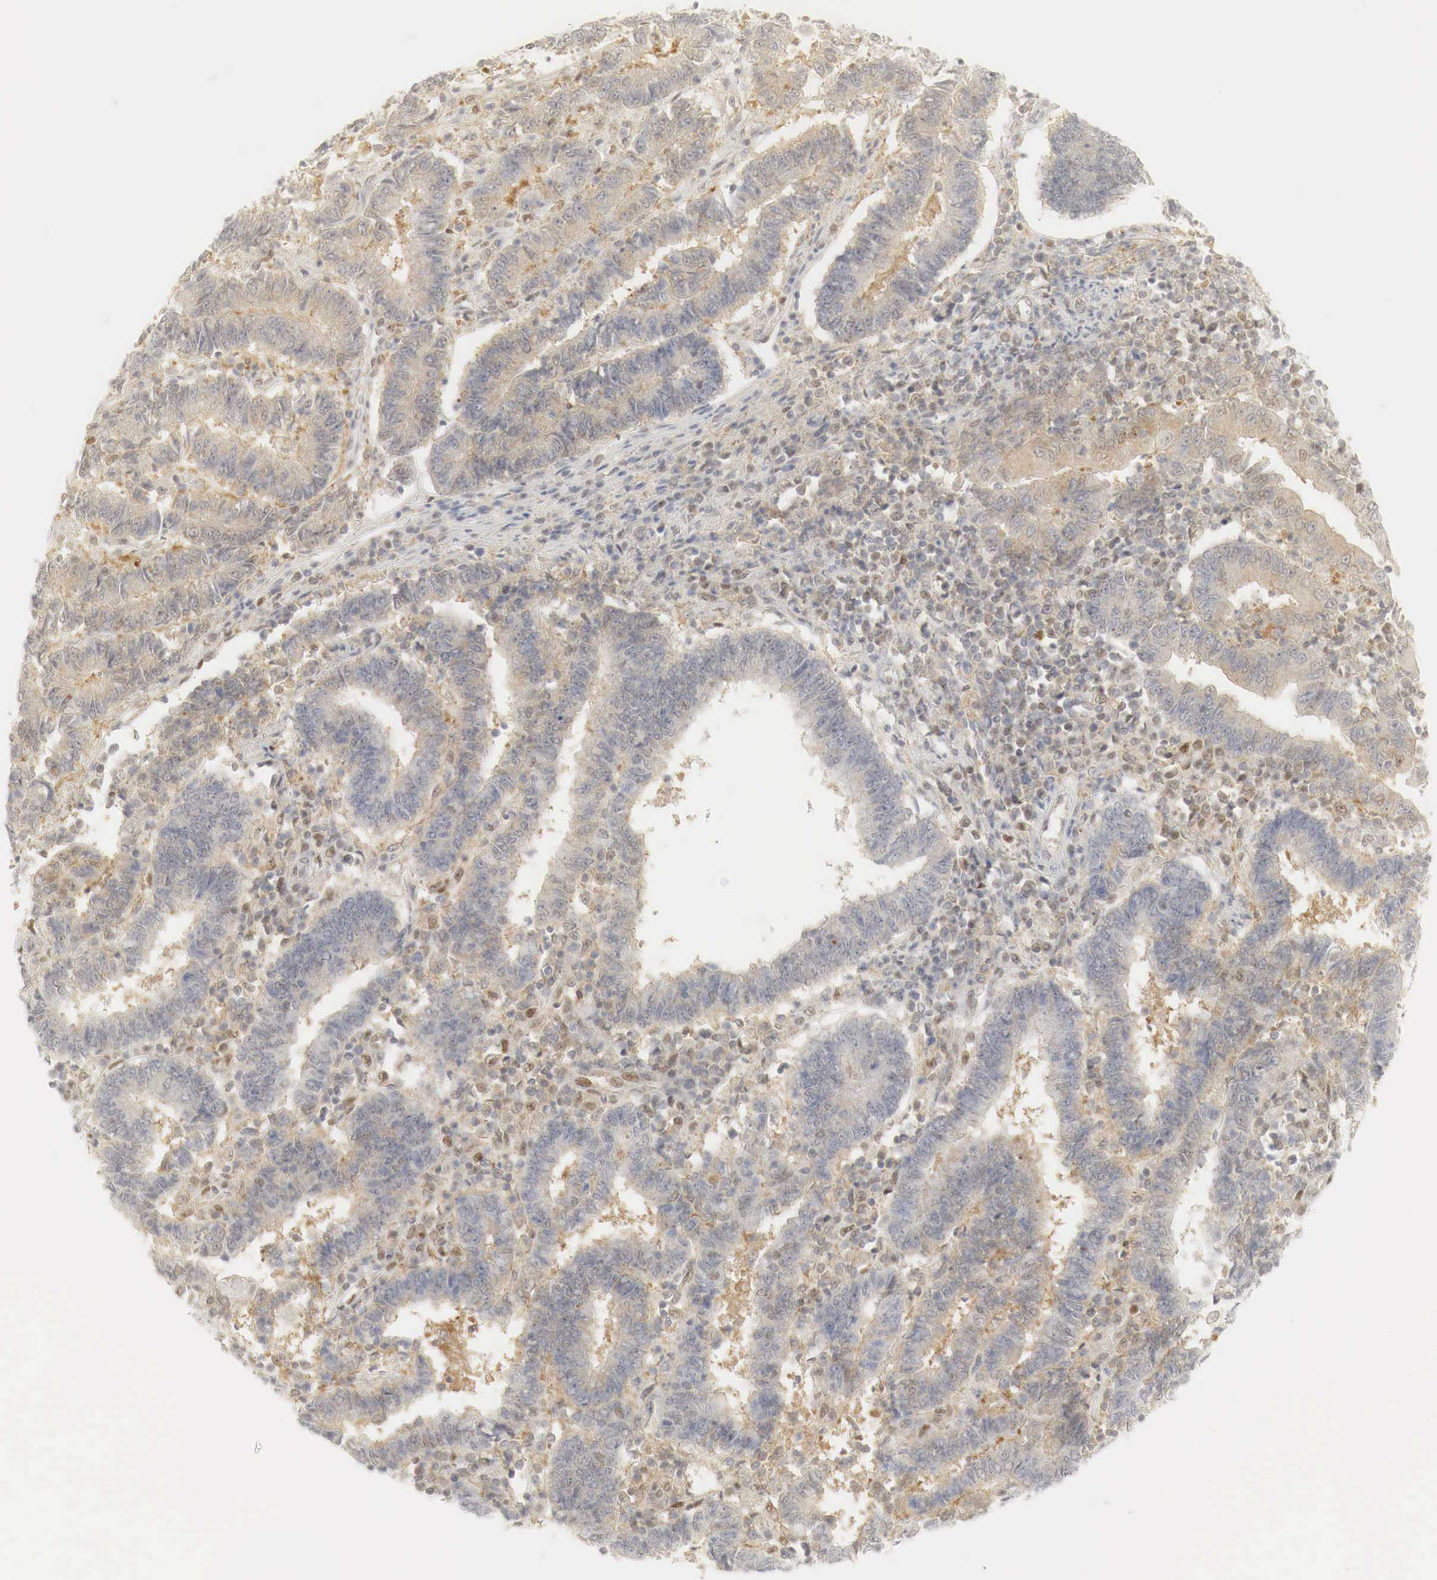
{"staining": {"intensity": "weak", "quantity": "<25%", "location": "cytoplasmic/membranous,nuclear"}, "tissue": "endometrial cancer", "cell_type": "Tumor cells", "image_type": "cancer", "snomed": [{"axis": "morphology", "description": "Adenocarcinoma, NOS"}, {"axis": "topography", "description": "Endometrium"}], "caption": "This is an immunohistochemistry (IHC) histopathology image of endometrial cancer. There is no positivity in tumor cells.", "gene": "MYC", "patient": {"sex": "female", "age": 75}}